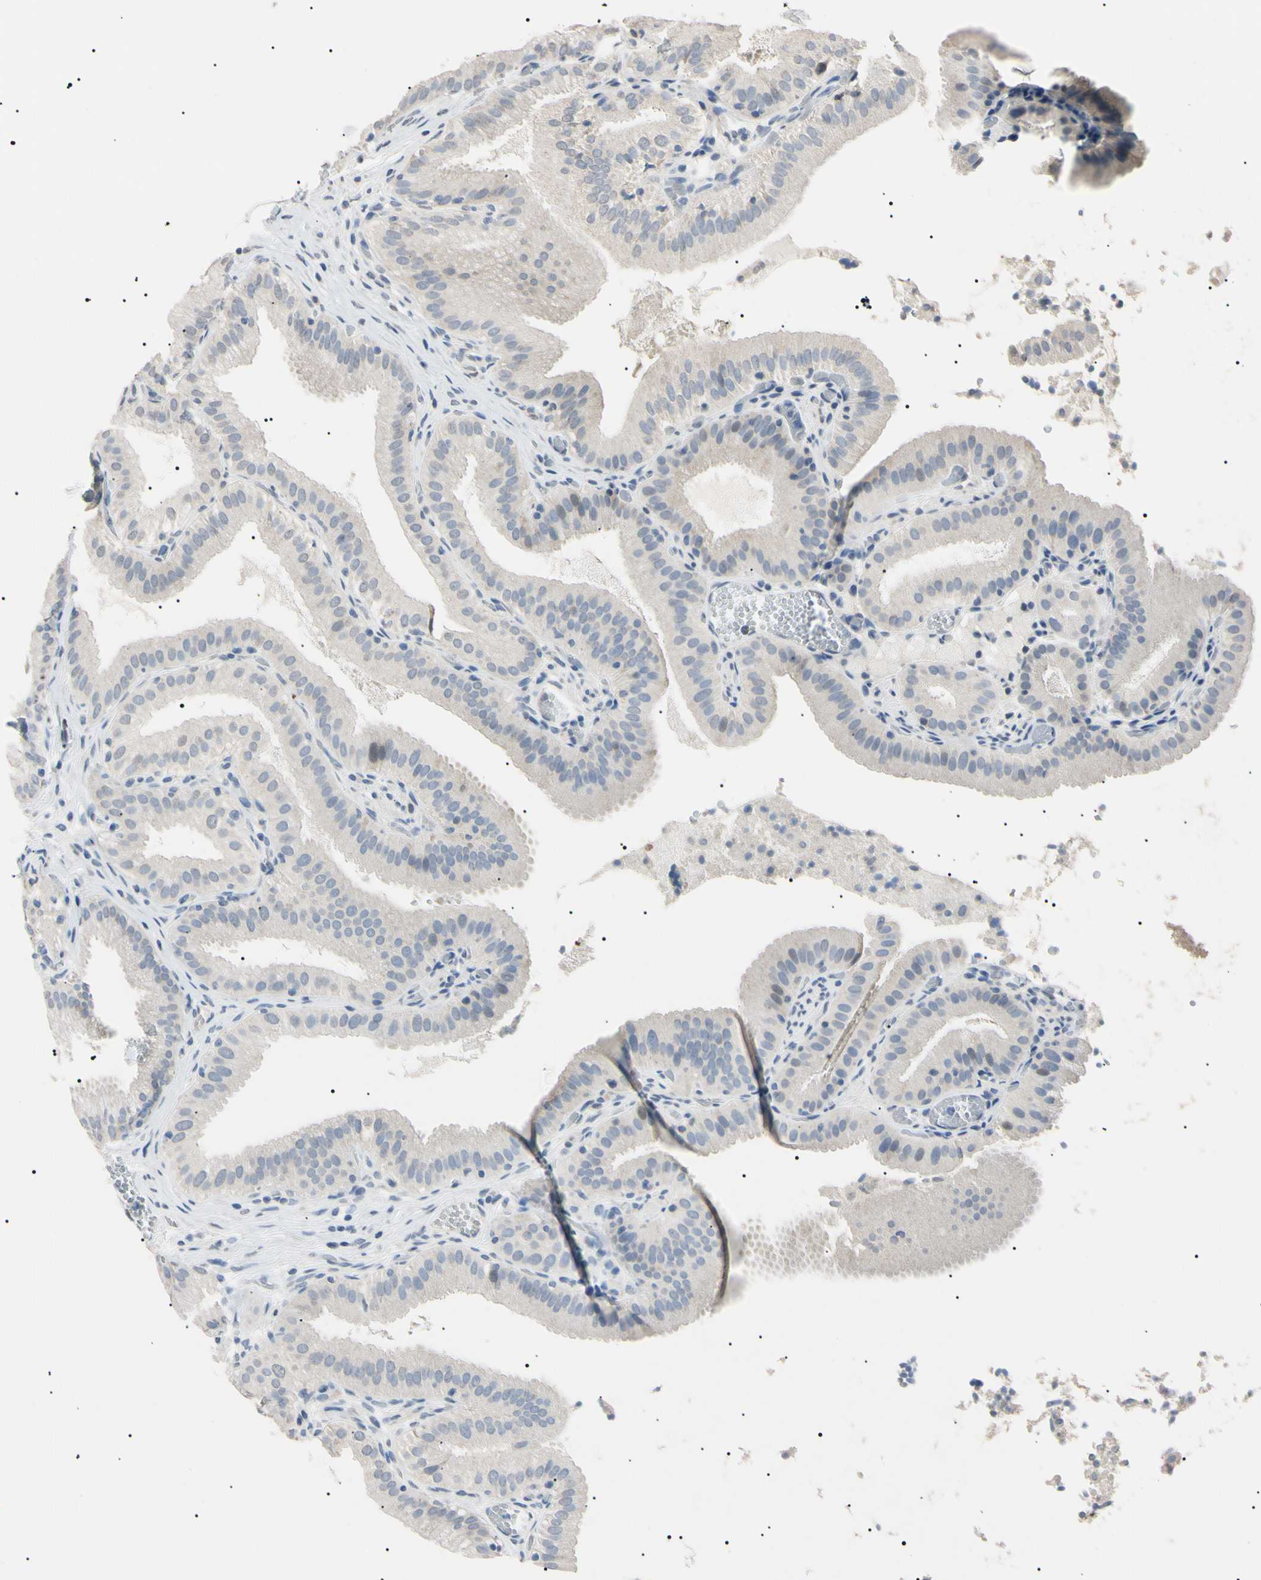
{"staining": {"intensity": "negative", "quantity": "none", "location": "none"}, "tissue": "gallbladder", "cell_type": "Glandular cells", "image_type": "normal", "snomed": [{"axis": "morphology", "description": "Normal tissue, NOS"}, {"axis": "topography", "description": "Gallbladder"}], "caption": "This is a micrograph of immunohistochemistry (IHC) staining of normal gallbladder, which shows no staining in glandular cells.", "gene": "CGB3", "patient": {"sex": "male", "age": 54}}